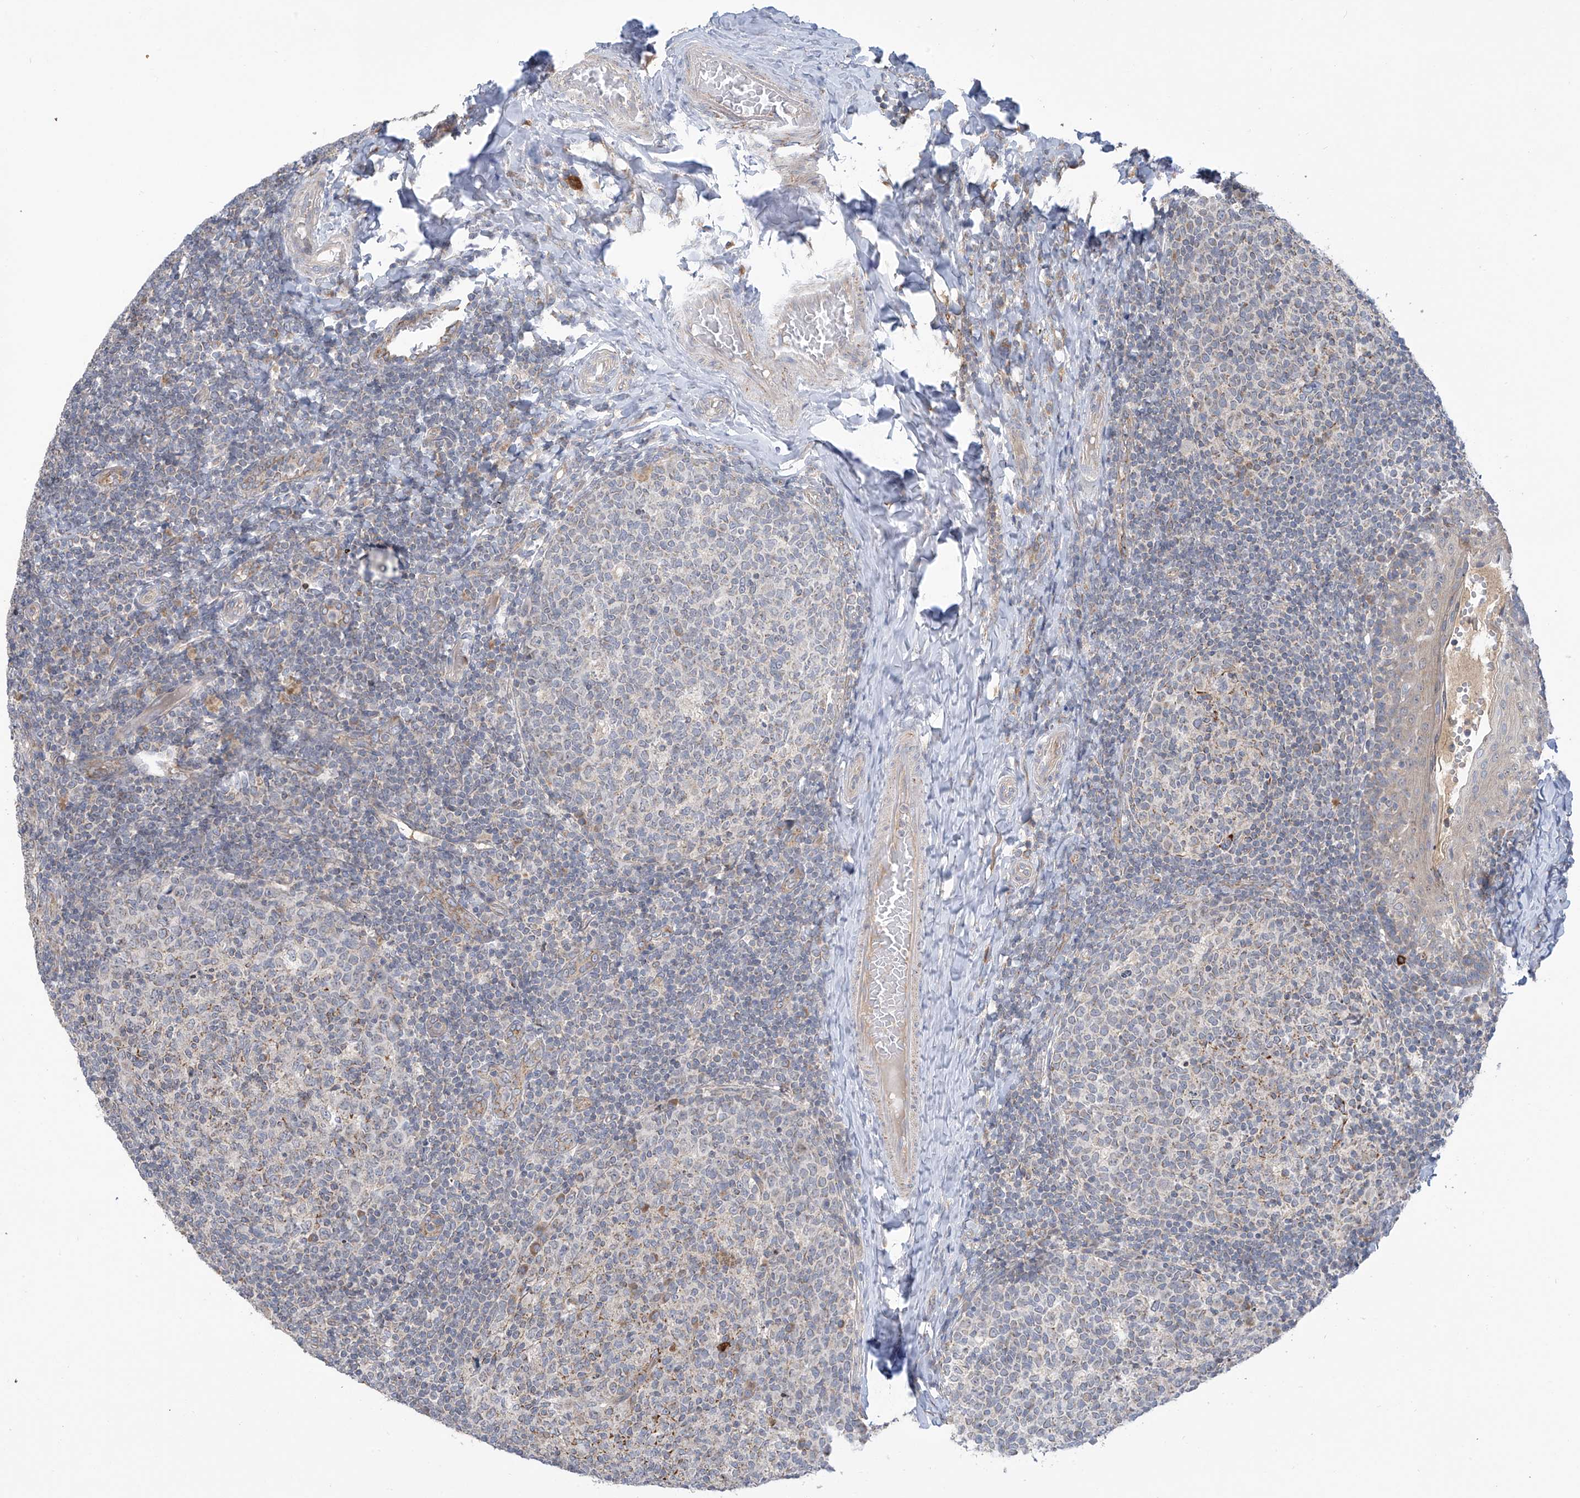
{"staining": {"intensity": "weak", "quantity": "<25%", "location": "cytoplasmic/membranous"}, "tissue": "tonsil", "cell_type": "Germinal center cells", "image_type": "normal", "snomed": [{"axis": "morphology", "description": "Normal tissue, NOS"}, {"axis": "topography", "description": "Tonsil"}], "caption": "Immunohistochemical staining of normal human tonsil reveals no significant positivity in germinal center cells. (DAB immunohistochemistry (IHC), high magnification).", "gene": "SCGB1D2", "patient": {"sex": "female", "age": 19}}